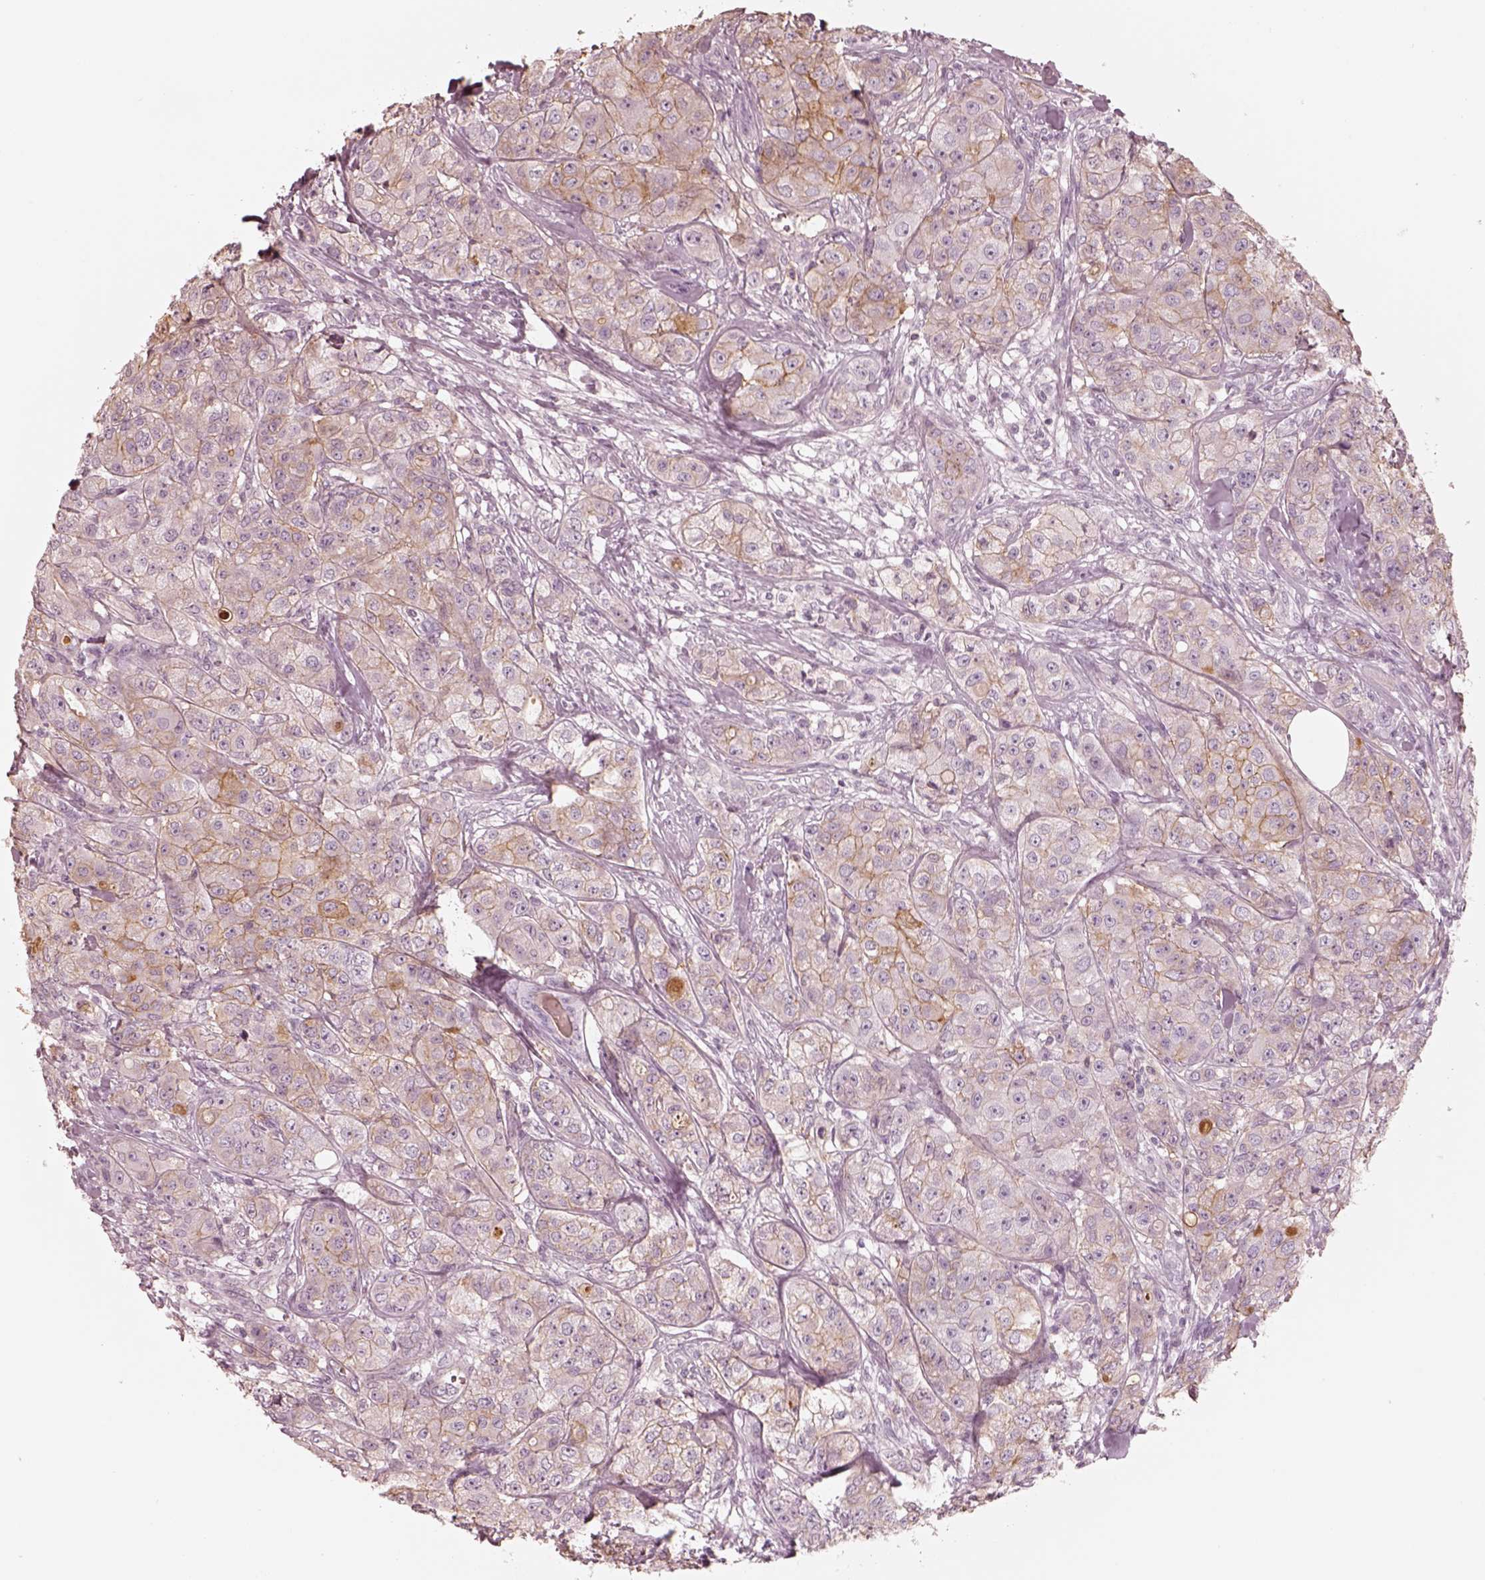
{"staining": {"intensity": "weak", "quantity": "25%-75%", "location": "cytoplasmic/membranous"}, "tissue": "breast cancer", "cell_type": "Tumor cells", "image_type": "cancer", "snomed": [{"axis": "morphology", "description": "Duct carcinoma"}, {"axis": "topography", "description": "Breast"}], "caption": "Protein staining reveals weak cytoplasmic/membranous positivity in approximately 25%-75% of tumor cells in intraductal carcinoma (breast).", "gene": "GPRIN1", "patient": {"sex": "female", "age": 43}}